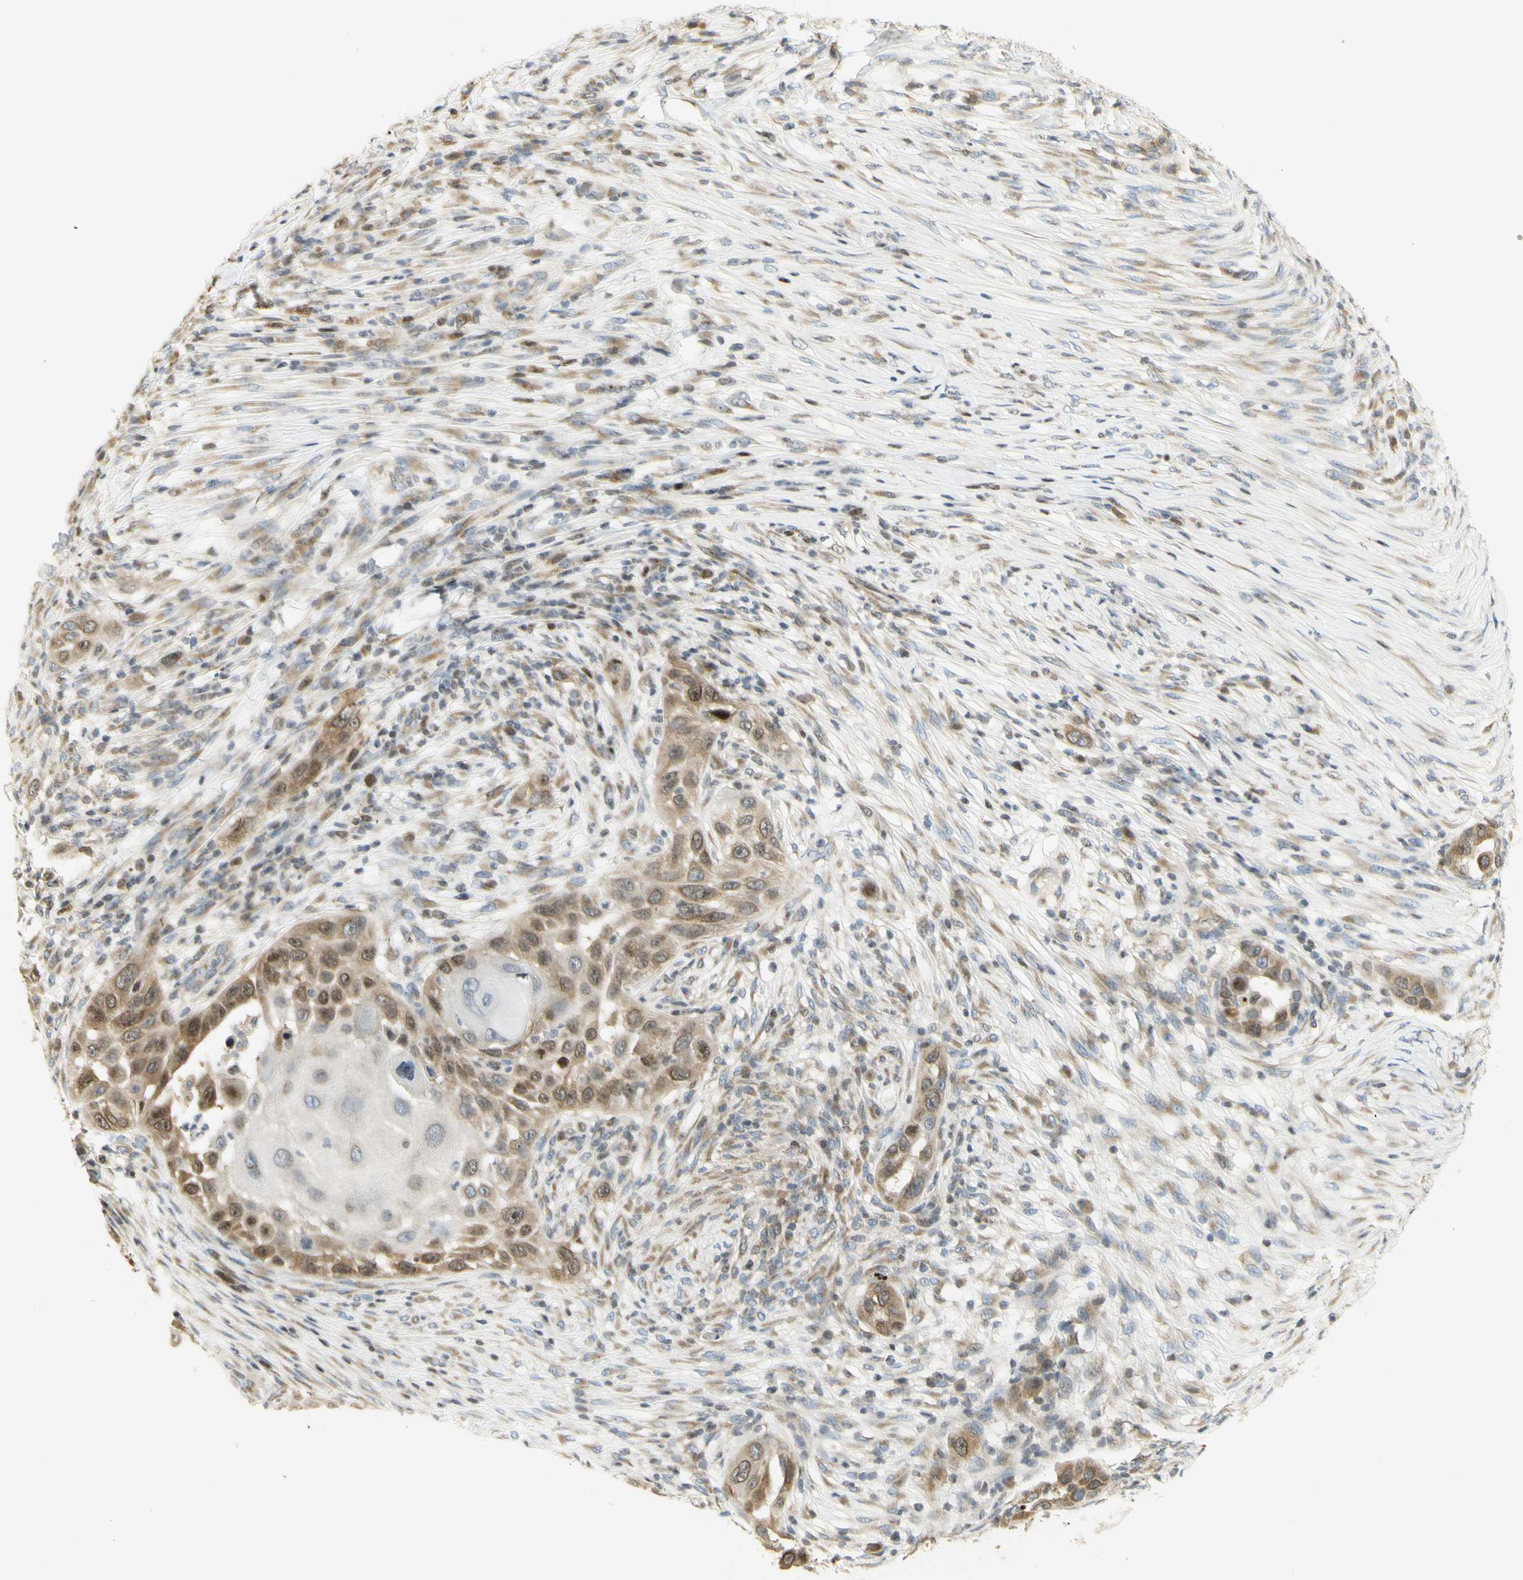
{"staining": {"intensity": "moderate", "quantity": ">75%", "location": "cytoplasmic/membranous,nuclear"}, "tissue": "skin cancer", "cell_type": "Tumor cells", "image_type": "cancer", "snomed": [{"axis": "morphology", "description": "Squamous cell carcinoma, NOS"}, {"axis": "topography", "description": "Skin"}], "caption": "A medium amount of moderate cytoplasmic/membranous and nuclear staining is appreciated in approximately >75% of tumor cells in skin cancer tissue.", "gene": "KIF11", "patient": {"sex": "female", "age": 44}}